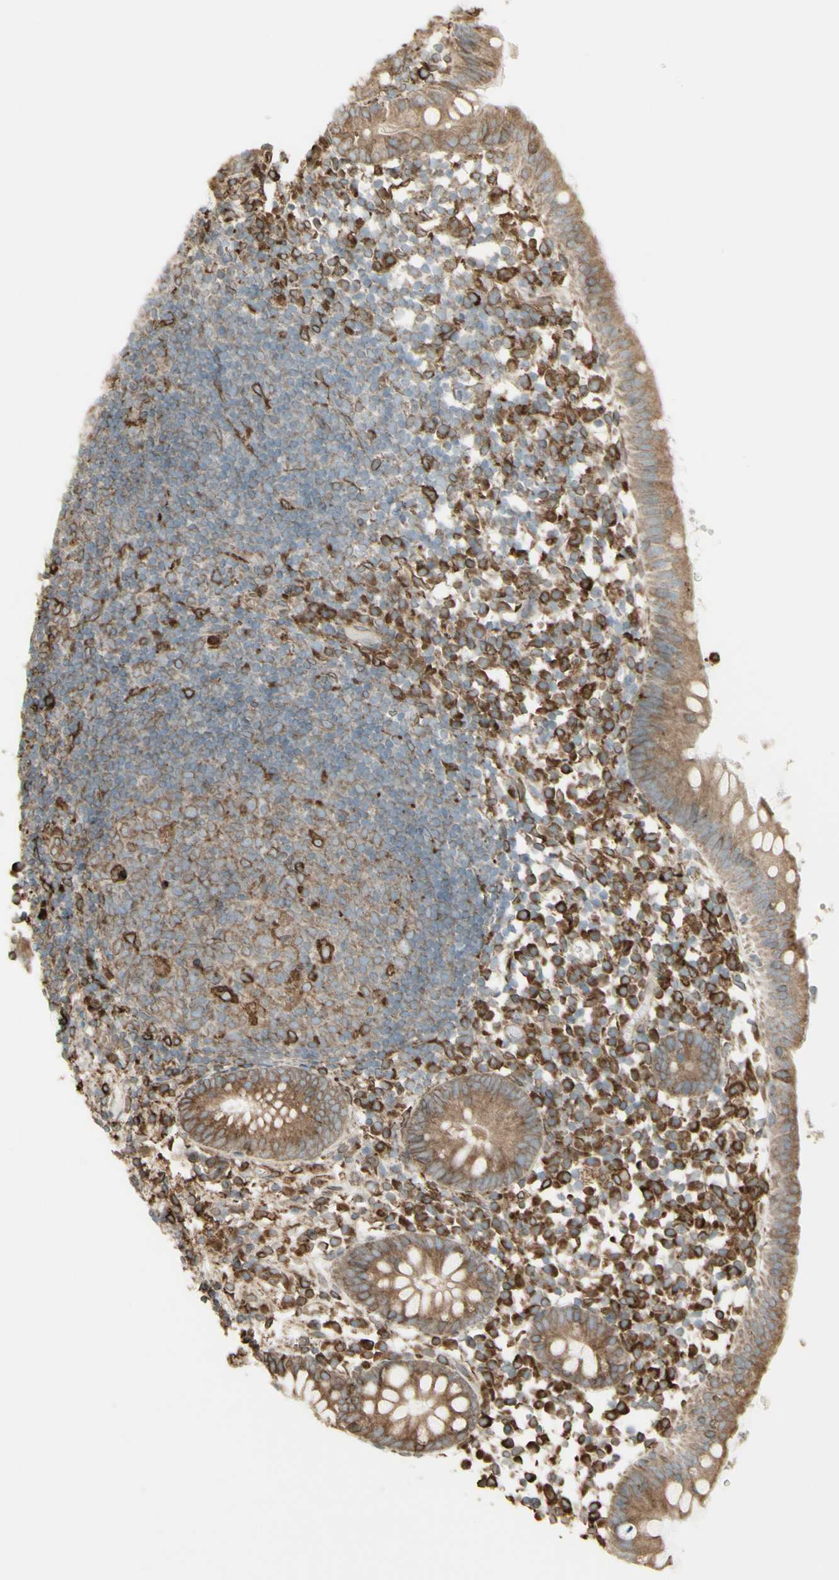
{"staining": {"intensity": "moderate", "quantity": ">75%", "location": "cytoplasmic/membranous"}, "tissue": "appendix", "cell_type": "Glandular cells", "image_type": "normal", "snomed": [{"axis": "morphology", "description": "Normal tissue, NOS"}, {"axis": "topography", "description": "Appendix"}], "caption": "A high-resolution micrograph shows immunohistochemistry (IHC) staining of unremarkable appendix, which displays moderate cytoplasmic/membranous expression in about >75% of glandular cells.", "gene": "CANX", "patient": {"sex": "female", "age": 20}}